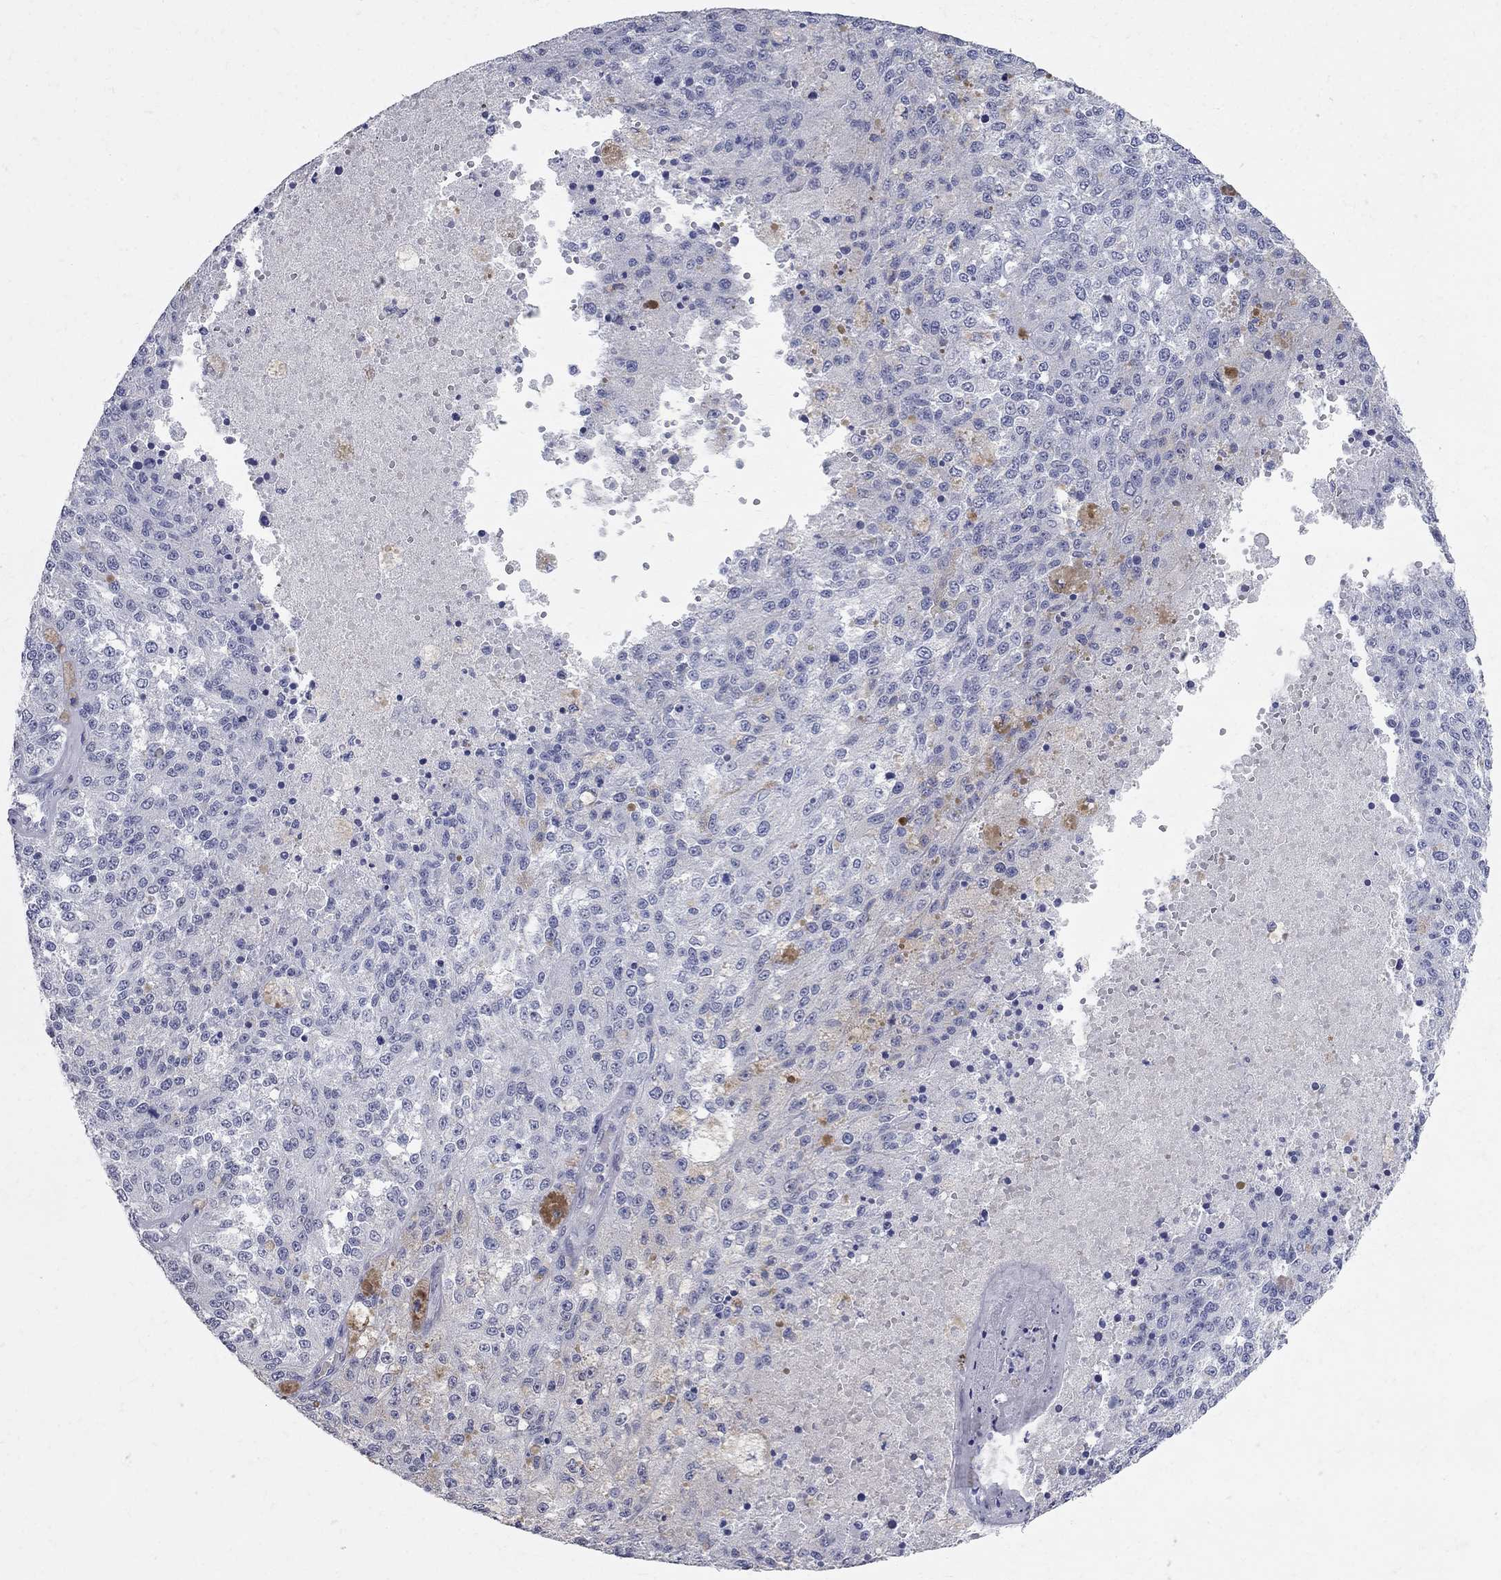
{"staining": {"intensity": "negative", "quantity": "none", "location": "none"}, "tissue": "melanoma", "cell_type": "Tumor cells", "image_type": "cancer", "snomed": [{"axis": "morphology", "description": "Malignant melanoma, Metastatic site"}, {"axis": "topography", "description": "Lymph node"}], "caption": "This is an IHC photomicrograph of malignant melanoma (metastatic site). There is no positivity in tumor cells.", "gene": "BPIFB1", "patient": {"sex": "female", "age": 64}}